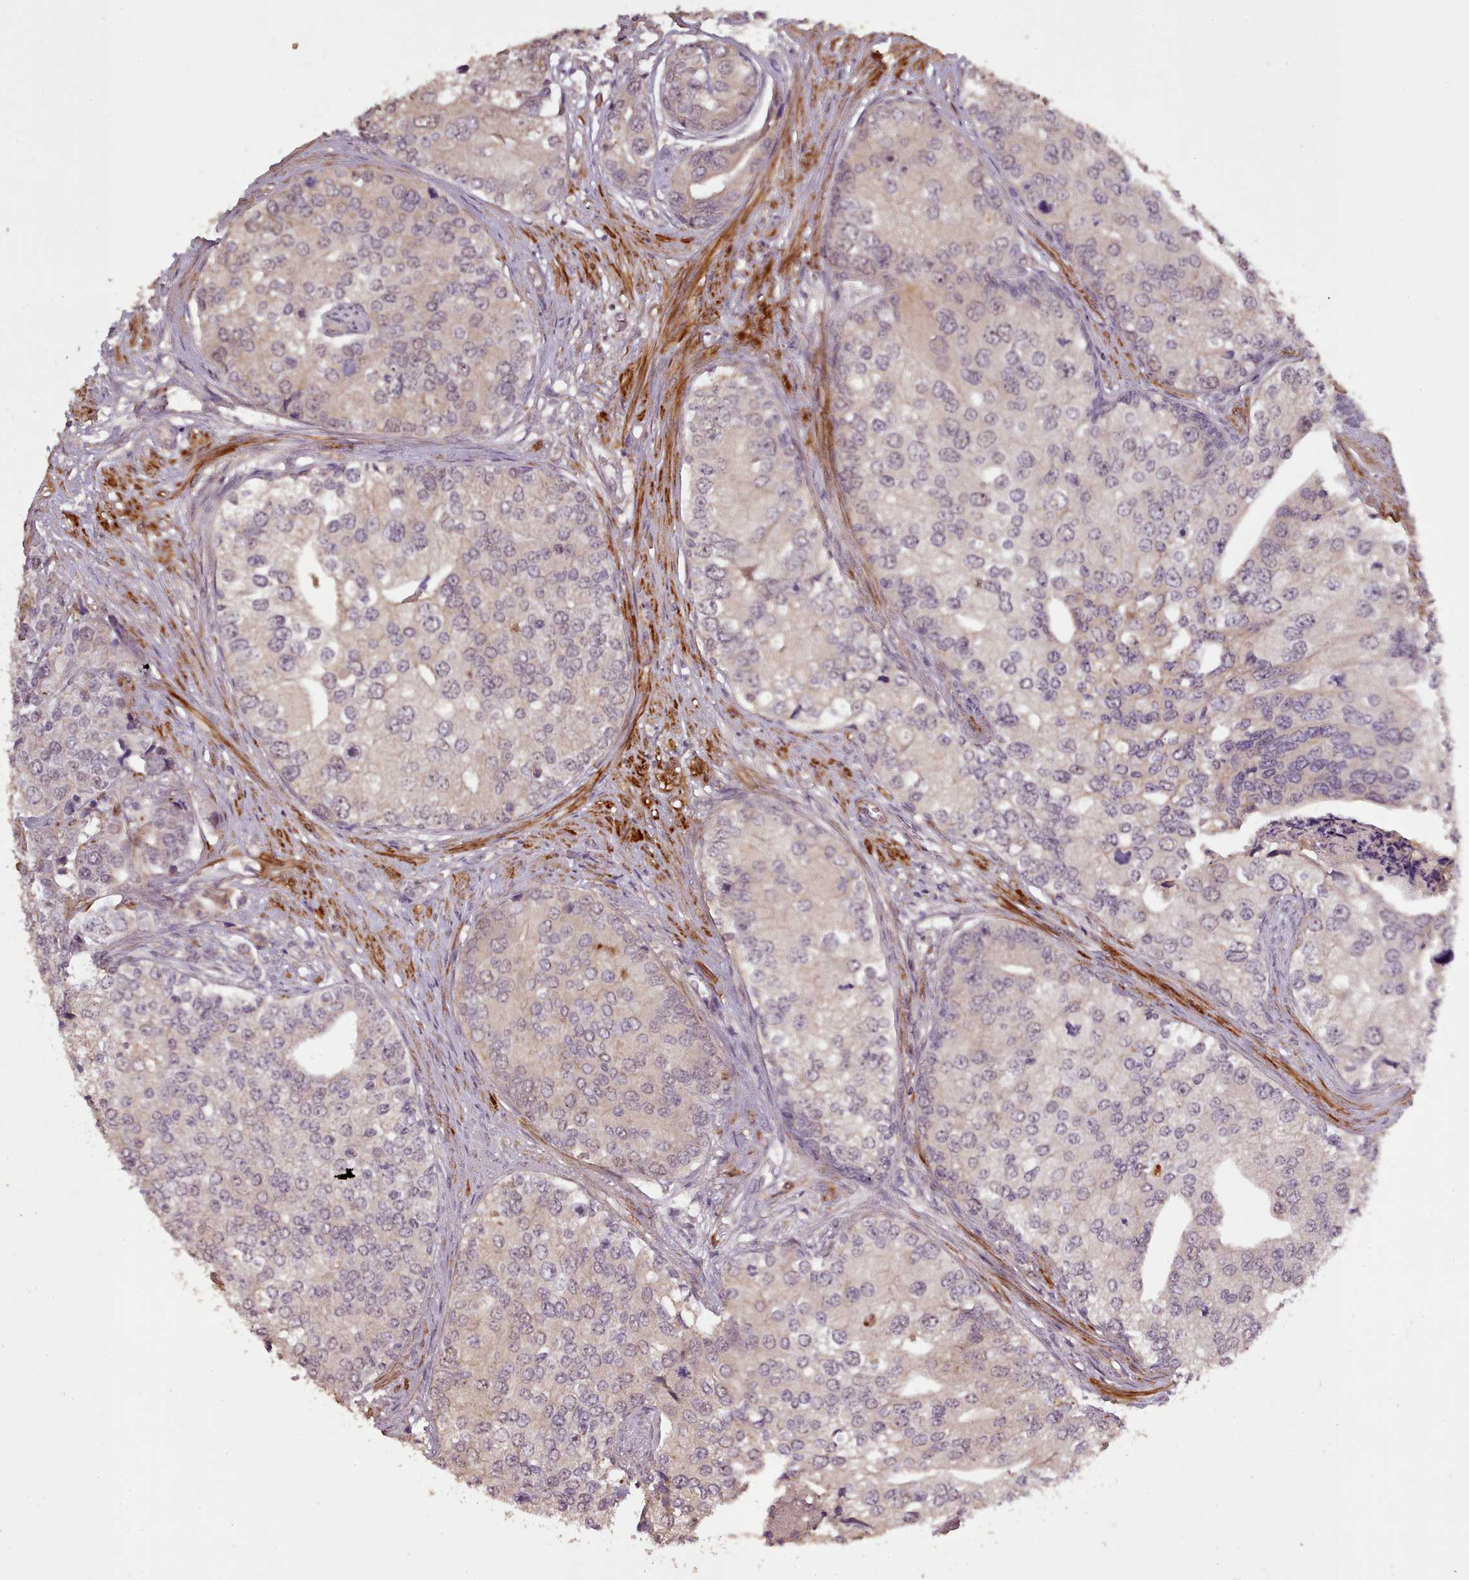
{"staining": {"intensity": "negative", "quantity": "none", "location": "none"}, "tissue": "prostate cancer", "cell_type": "Tumor cells", "image_type": "cancer", "snomed": [{"axis": "morphology", "description": "Adenocarcinoma, High grade"}, {"axis": "topography", "description": "Prostate"}], "caption": "High magnification brightfield microscopy of prostate cancer (adenocarcinoma (high-grade)) stained with DAB (brown) and counterstained with hematoxylin (blue): tumor cells show no significant positivity.", "gene": "CDC6", "patient": {"sex": "male", "age": 62}}